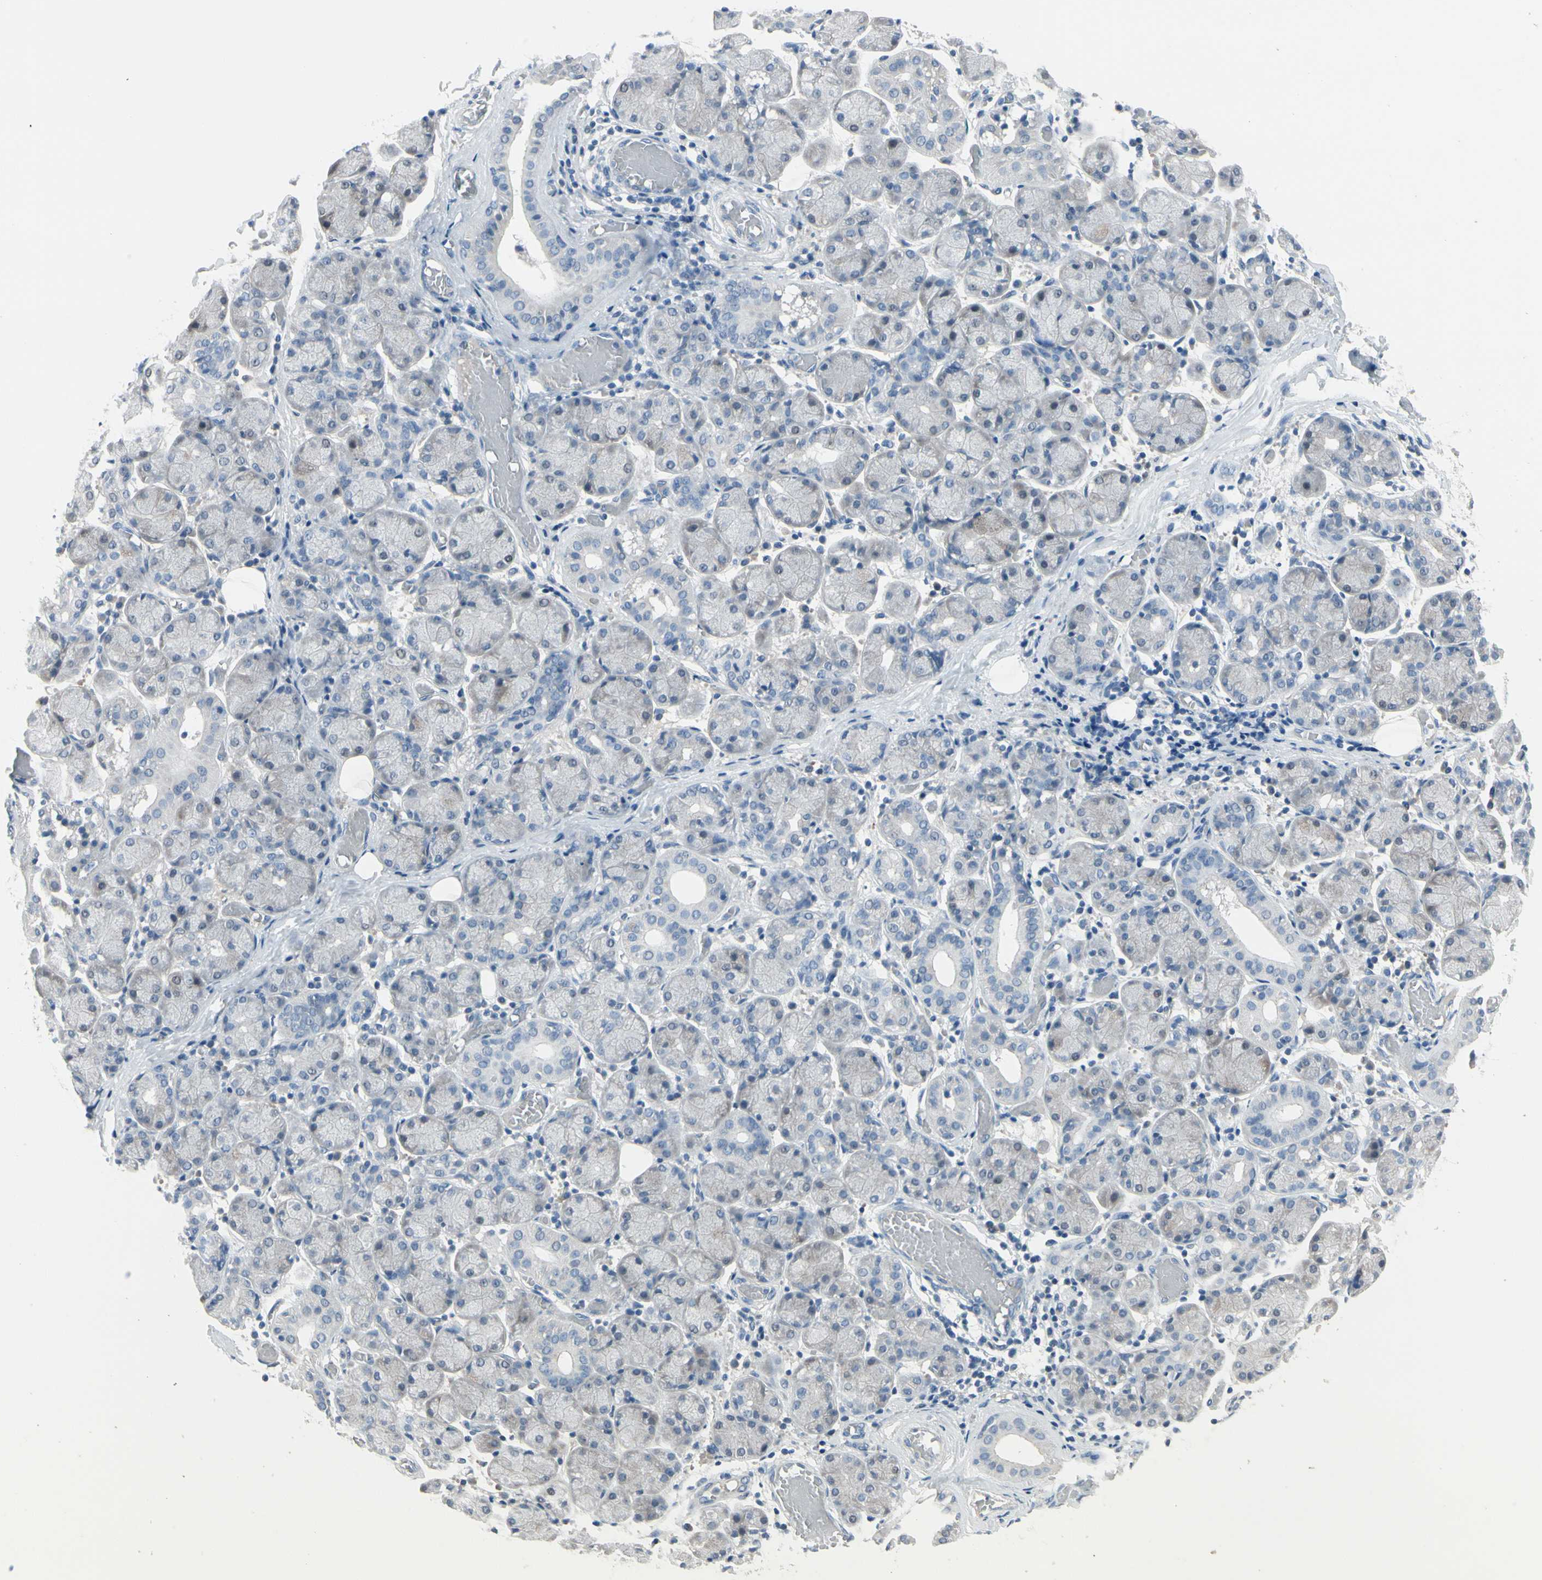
{"staining": {"intensity": "negative", "quantity": "none", "location": "none"}, "tissue": "salivary gland", "cell_type": "Glandular cells", "image_type": "normal", "snomed": [{"axis": "morphology", "description": "Normal tissue, NOS"}, {"axis": "topography", "description": "Salivary gland"}], "caption": "High magnification brightfield microscopy of normal salivary gland stained with DAB (3,3'-diaminobenzidine) (brown) and counterstained with hematoxylin (blue): glandular cells show no significant positivity. Brightfield microscopy of immunohistochemistry (IHC) stained with DAB (3,3'-diaminobenzidine) (brown) and hematoxylin (blue), captured at high magnification.", "gene": "PGR", "patient": {"sex": "female", "age": 24}}